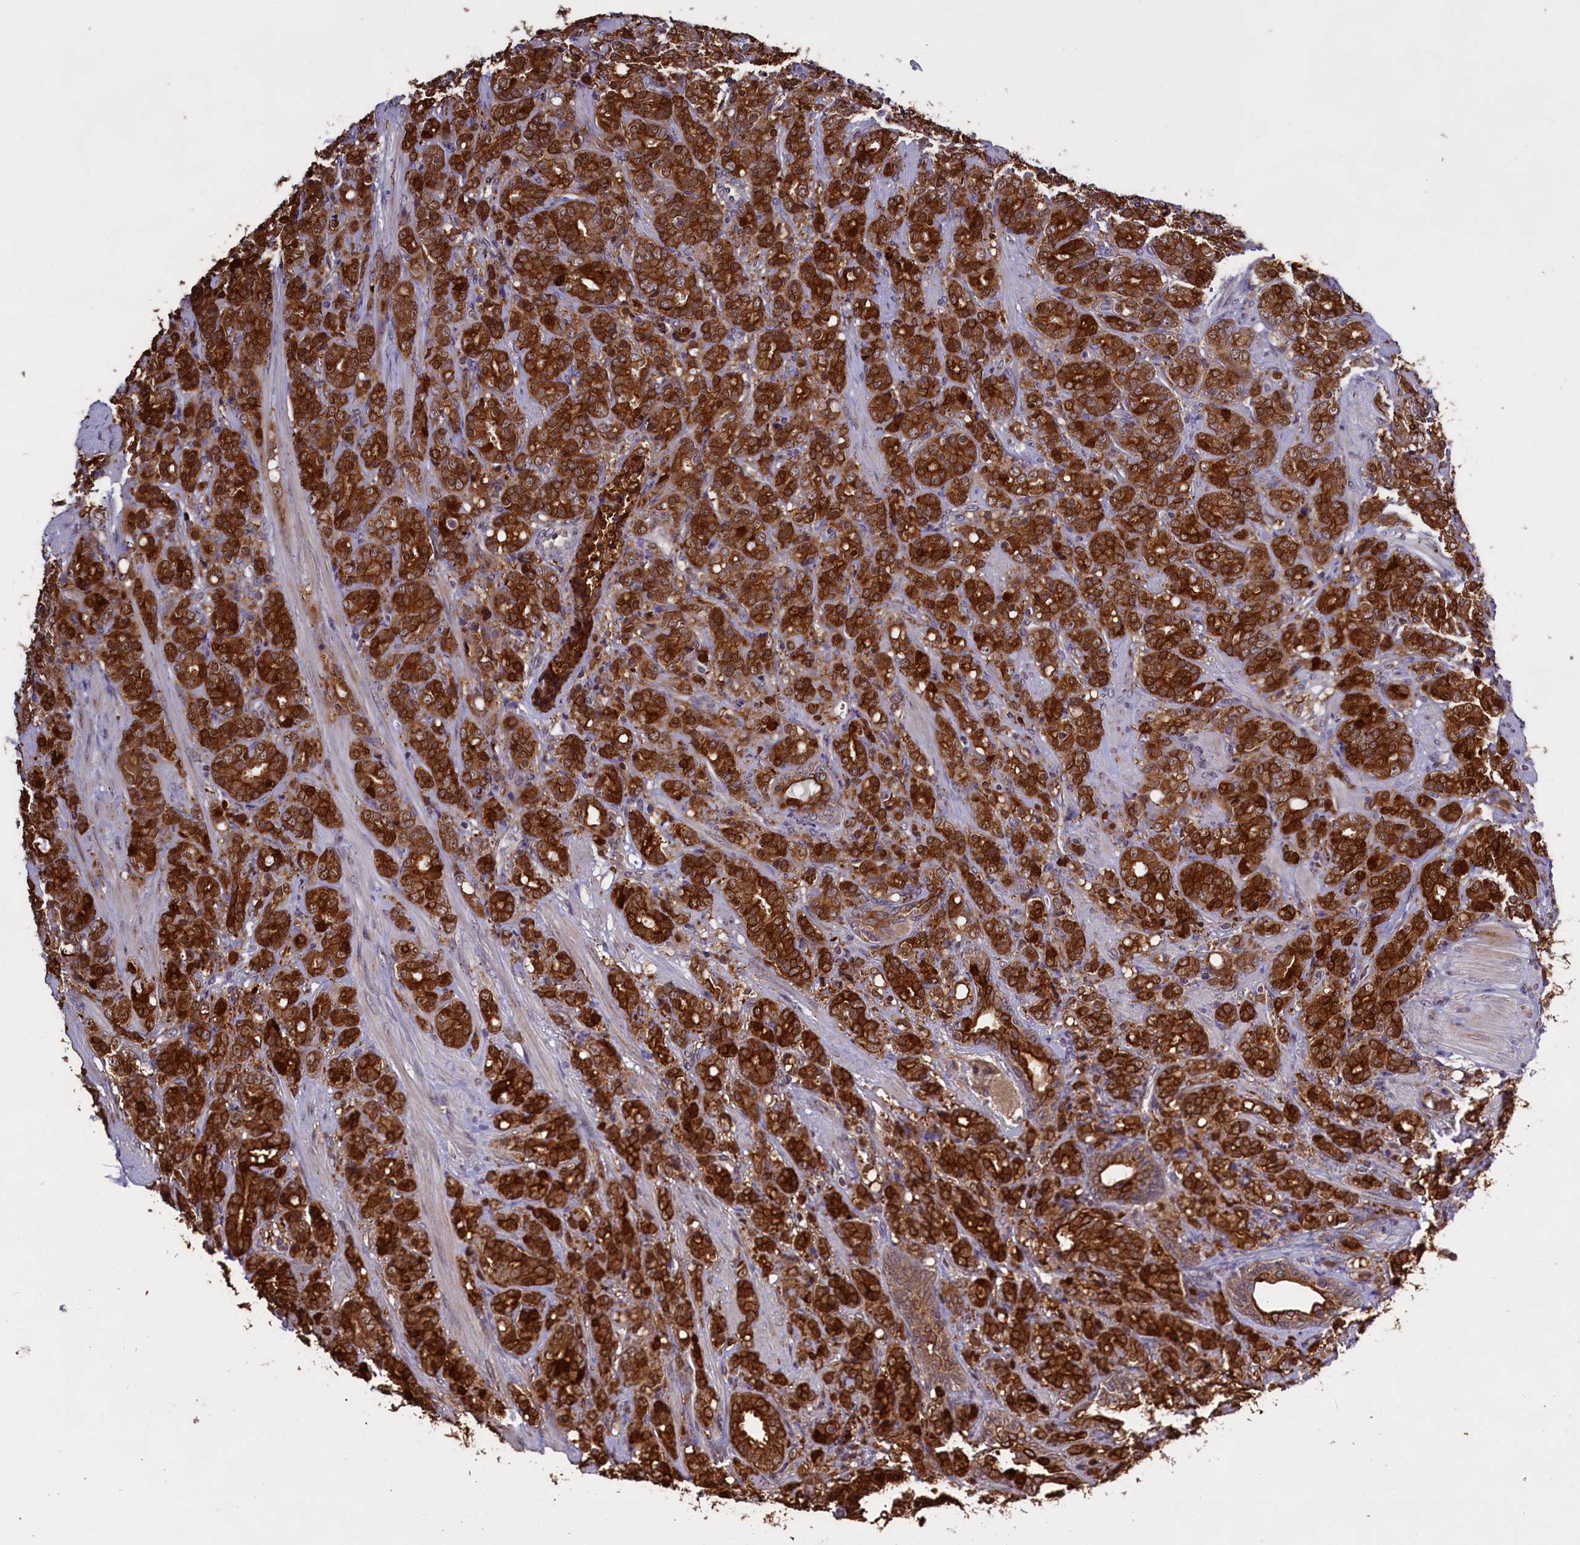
{"staining": {"intensity": "strong", "quantity": ">75%", "location": "cytoplasmic/membranous,nuclear"}, "tissue": "prostate cancer", "cell_type": "Tumor cells", "image_type": "cancer", "snomed": [{"axis": "morphology", "description": "Adenocarcinoma, High grade"}, {"axis": "topography", "description": "Prostate"}], "caption": "This micrograph shows immunohistochemistry staining of prostate cancer (adenocarcinoma (high-grade)), with high strong cytoplasmic/membranous and nuclear expression in approximately >75% of tumor cells.", "gene": "DENND1B", "patient": {"sex": "male", "age": 62}}